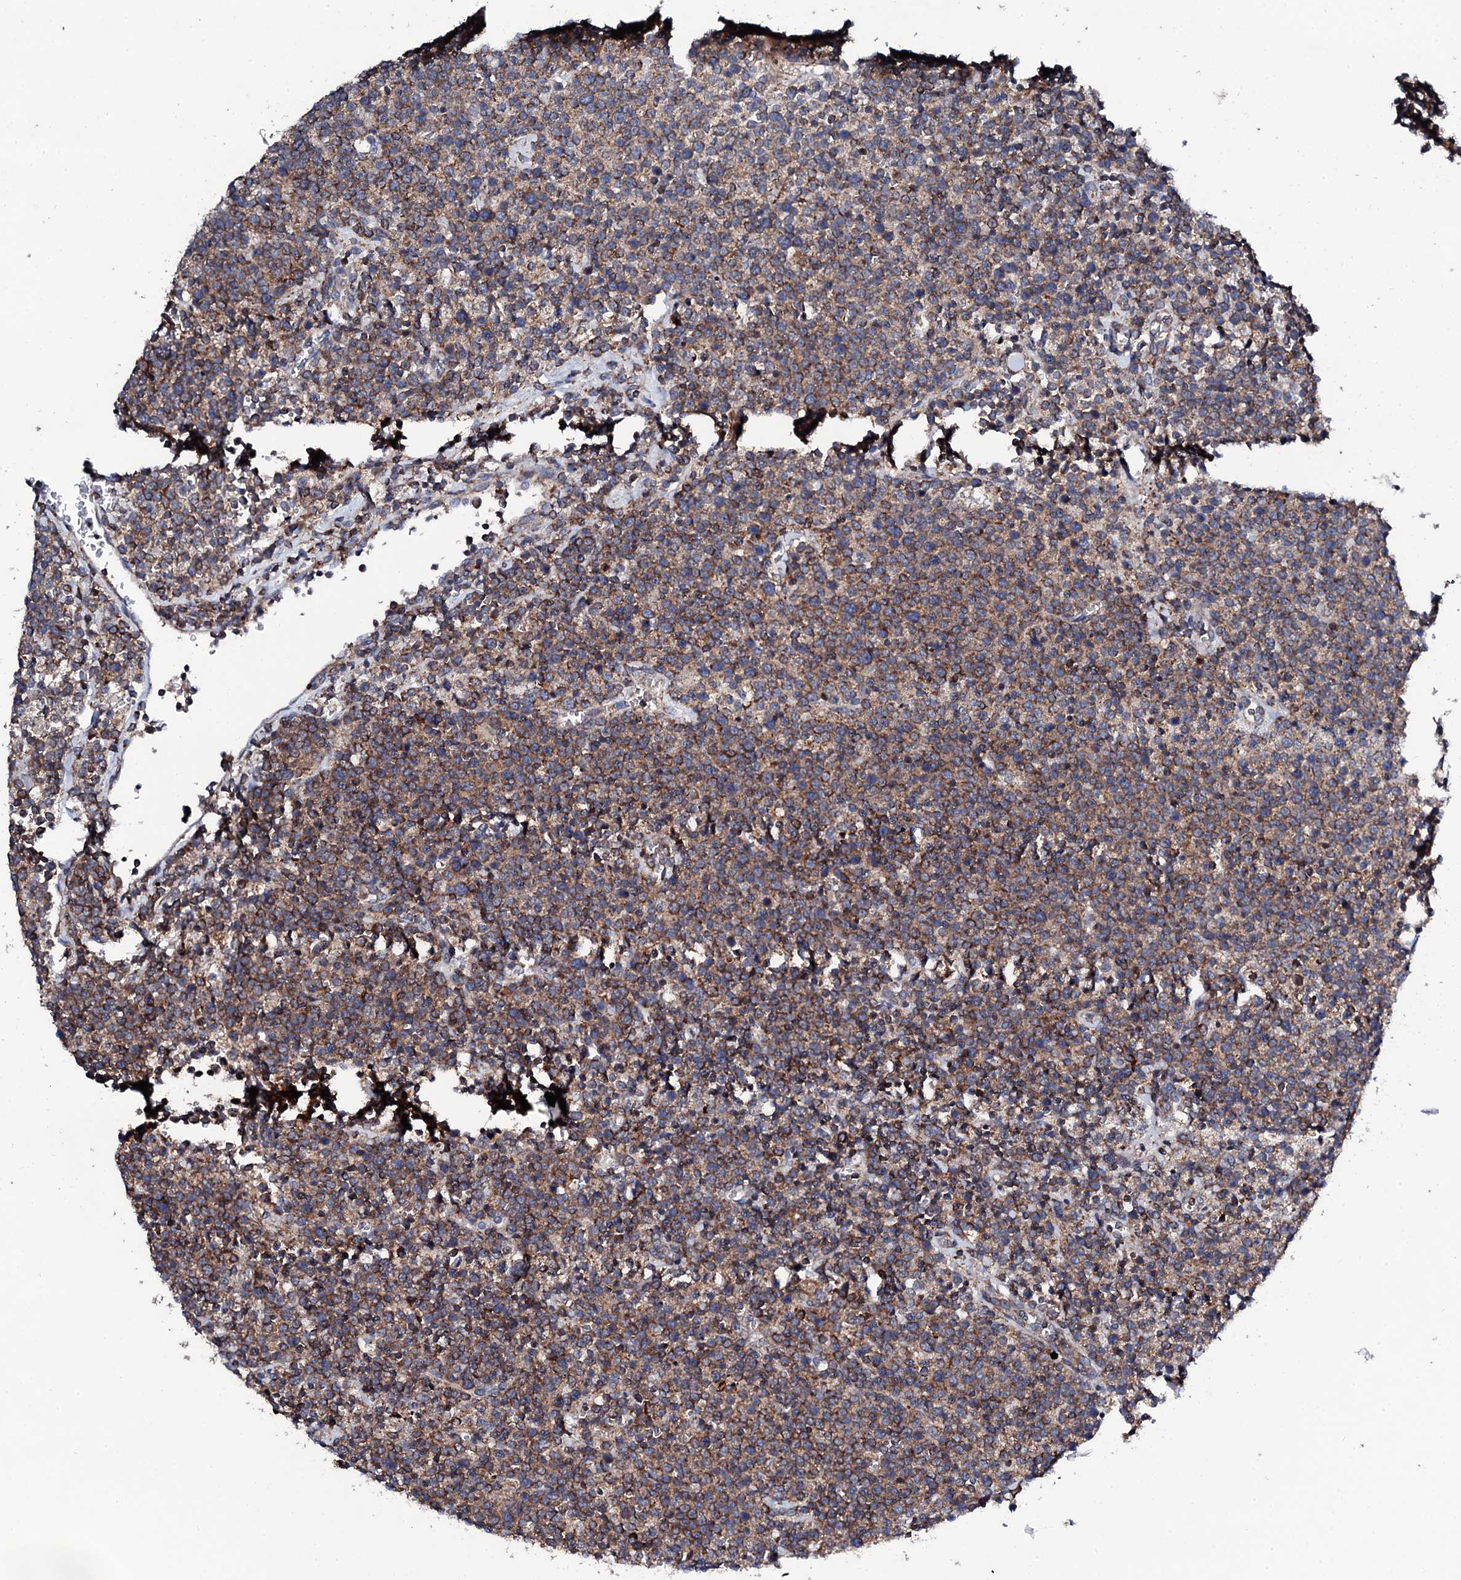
{"staining": {"intensity": "moderate", "quantity": ">75%", "location": "cytoplasmic/membranous"}, "tissue": "lymphoma", "cell_type": "Tumor cells", "image_type": "cancer", "snomed": [{"axis": "morphology", "description": "Malignant lymphoma, non-Hodgkin's type, High grade"}, {"axis": "topography", "description": "Lymph node"}], "caption": "Protein staining displays moderate cytoplasmic/membranous expression in approximately >75% of tumor cells in lymphoma. (IHC, brightfield microscopy, high magnification).", "gene": "COG4", "patient": {"sex": "male", "age": 61}}